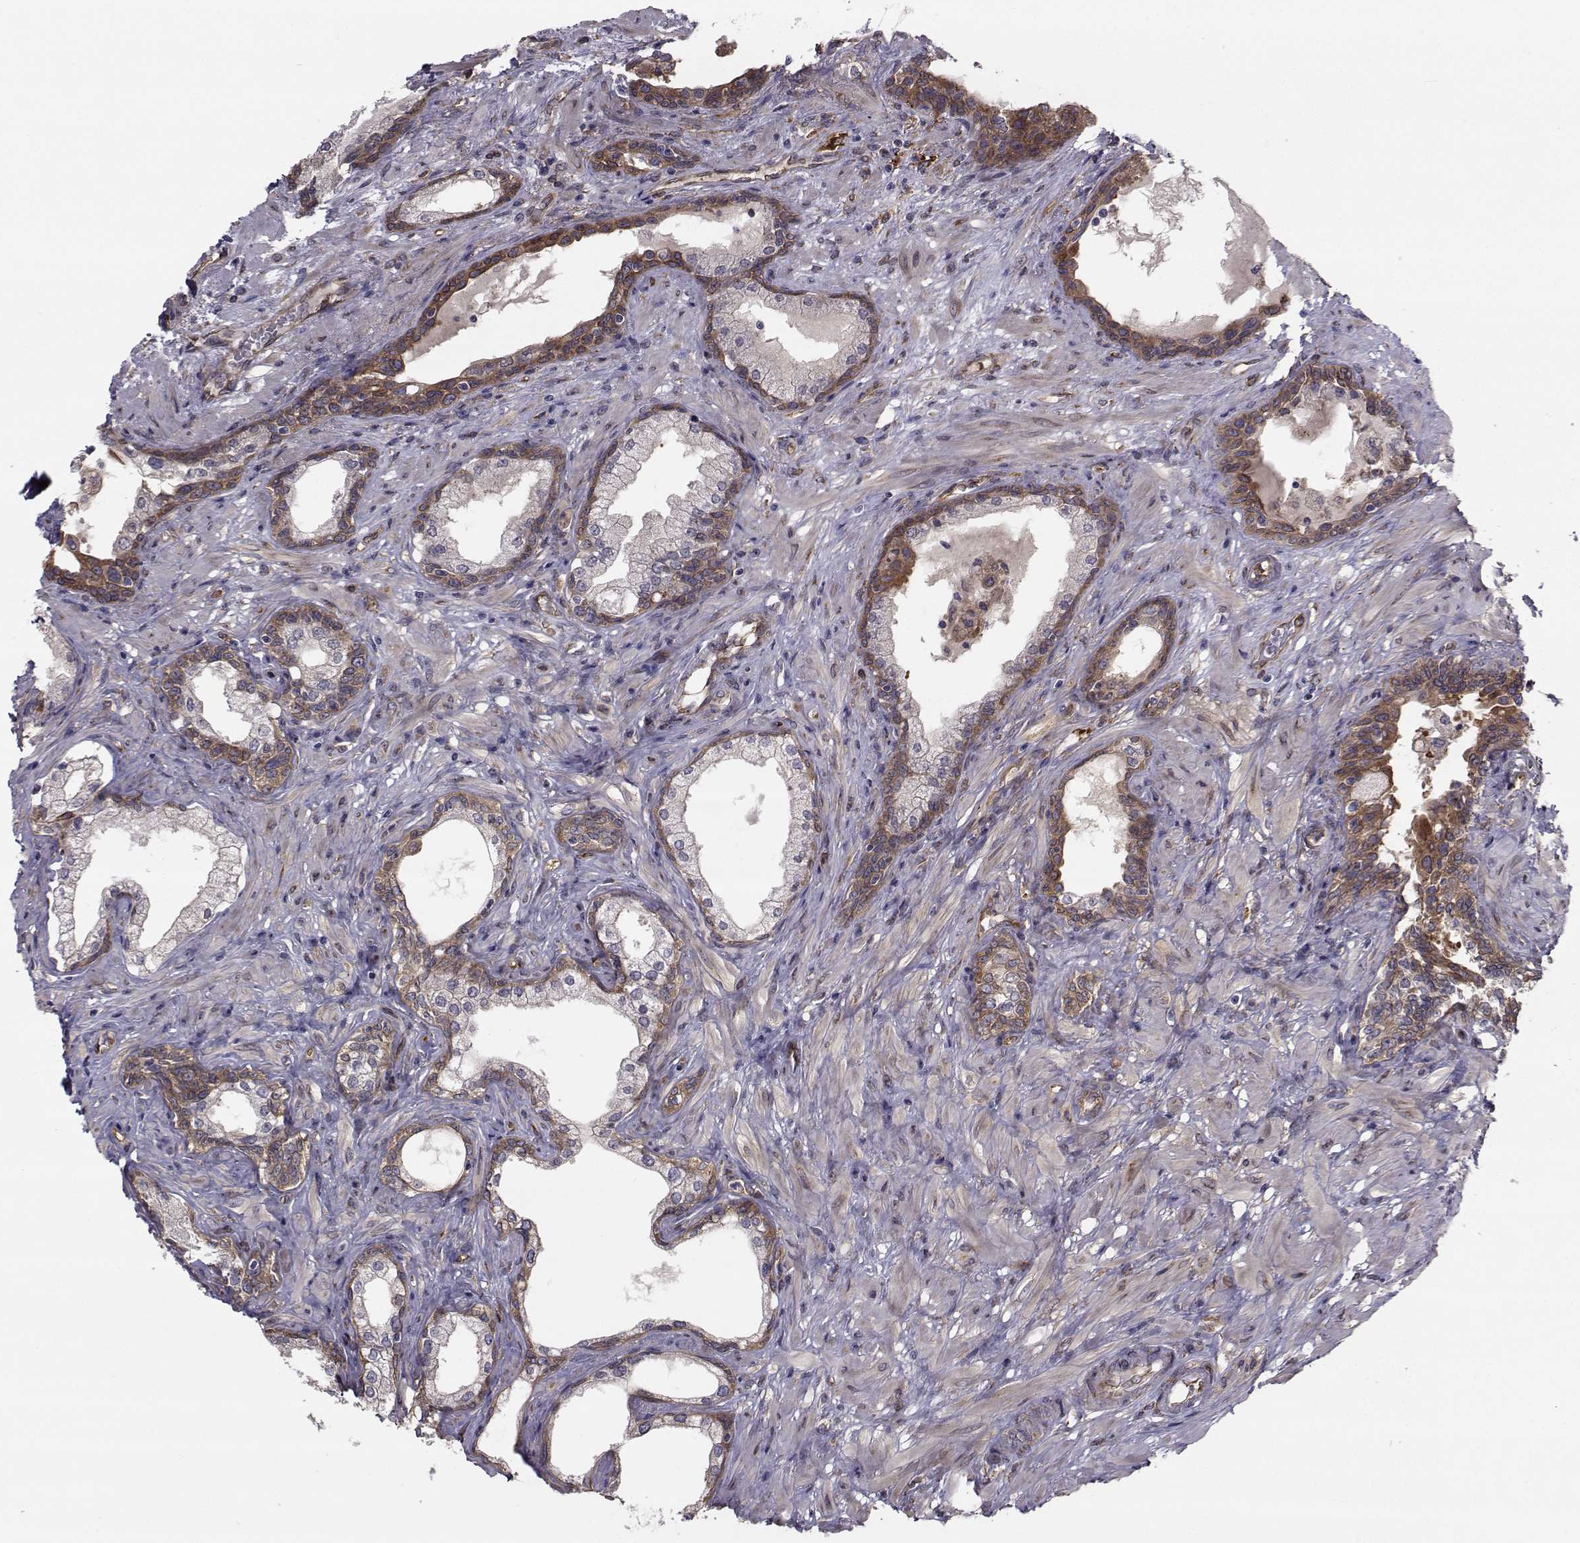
{"staining": {"intensity": "moderate", "quantity": "<25%", "location": "cytoplasmic/membranous"}, "tissue": "prostate", "cell_type": "Glandular cells", "image_type": "normal", "snomed": [{"axis": "morphology", "description": "Normal tissue, NOS"}, {"axis": "topography", "description": "Prostate"}], "caption": "High-magnification brightfield microscopy of unremarkable prostate stained with DAB (brown) and counterstained with hematoxylin (blue). glandular cells exhibit moderate cytoplasmic/membranous expression is appreciated in about<25% of cells.", "gene": "TRIP10", "patient": {"sex": "male", "age": 63}}